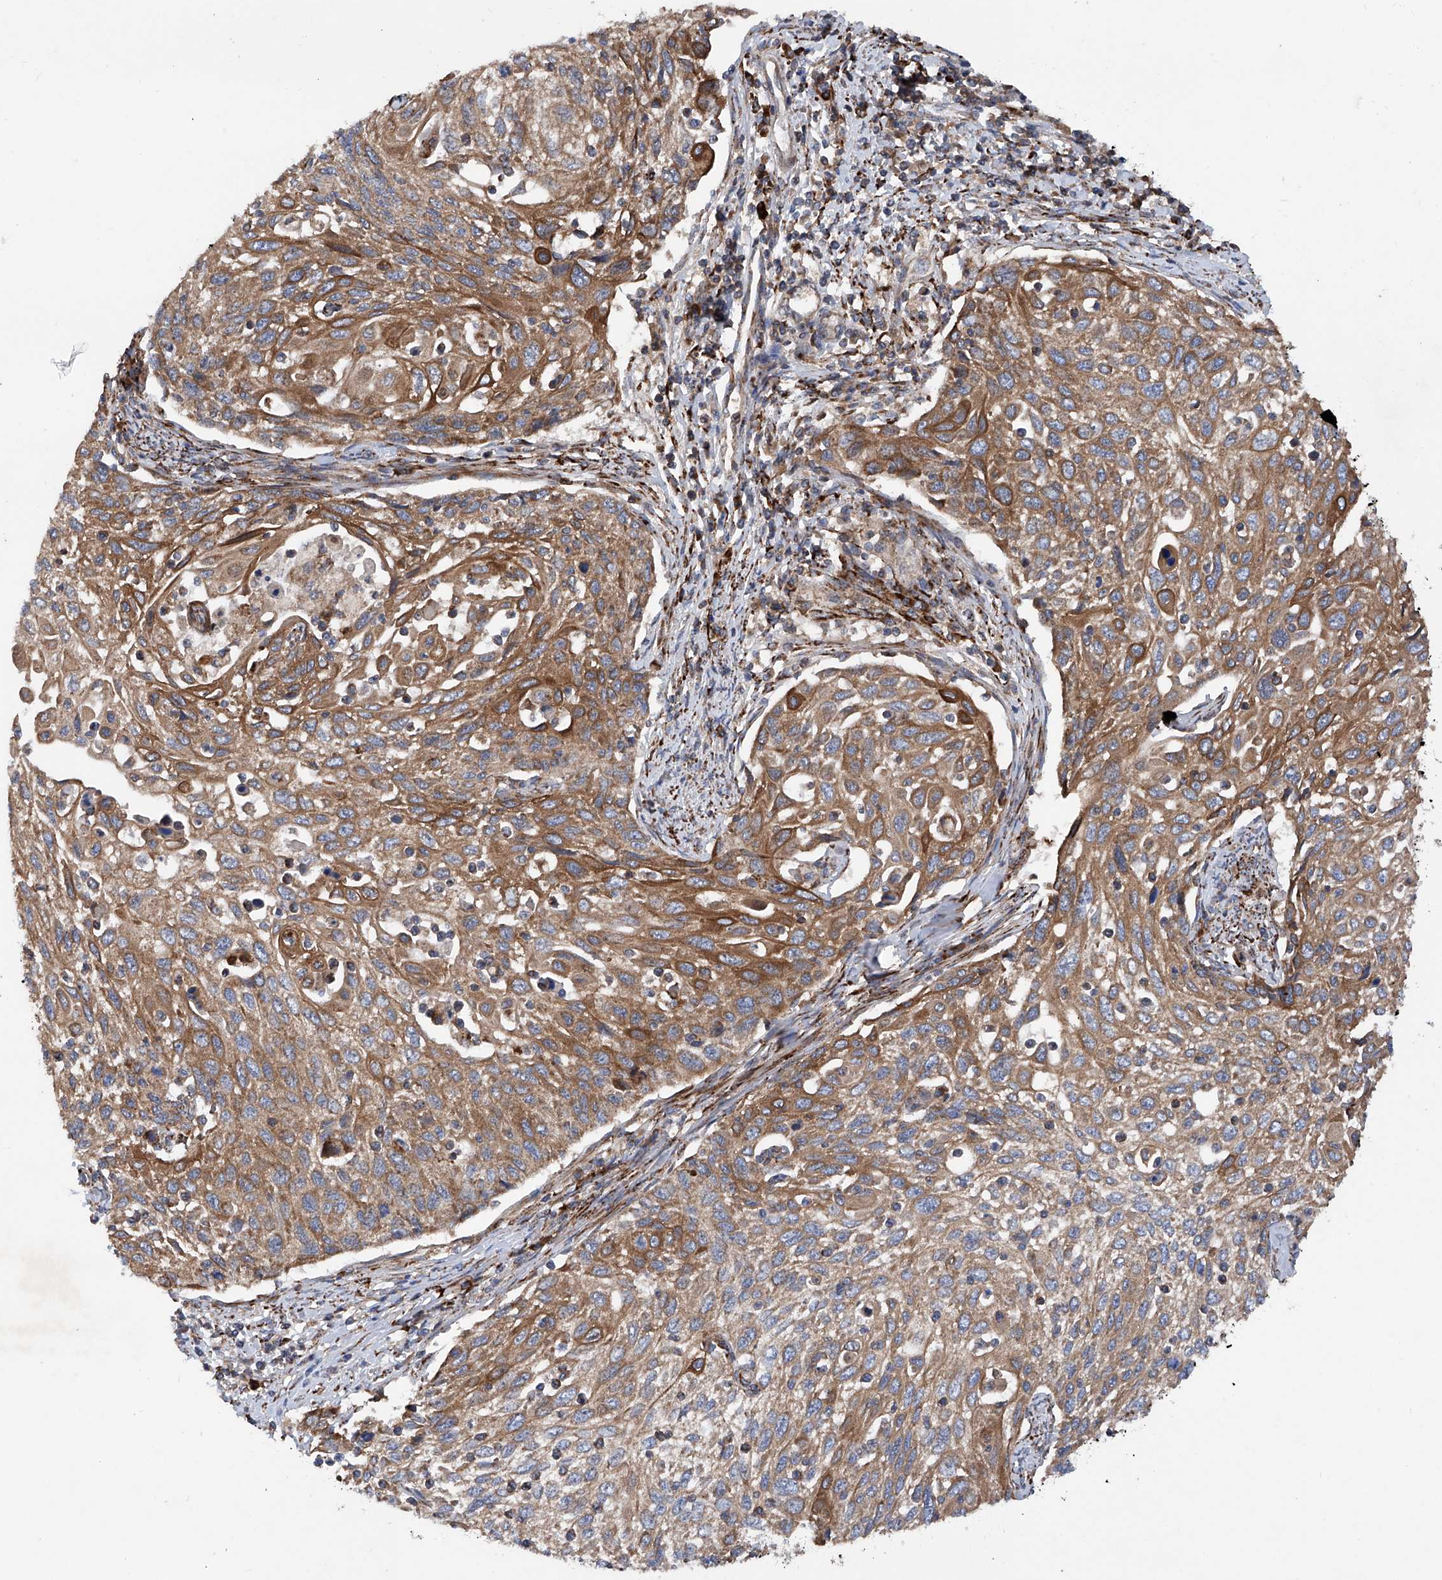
{"staining": {"intensity": "moderate", "quantity": ">75%", "location": "cytoplasmic/membranous"}, "tissue": "cervical cancer", "cell_type": "Tumor cells", "image_type": "cancer", "snomed": [{"axis": "morphology", "description": "Squamous cell carcinoma, NOS"}, {"axis": "topography", "description": "Cervix"}], "caption": "Cervical cancer stained with a brown dye exhibits moderate cytoplasmic/membranous positive expression in about >75% of tumor cells.", "gene": "ASCC3", "patient": {"sex": "female", "age": 70}}